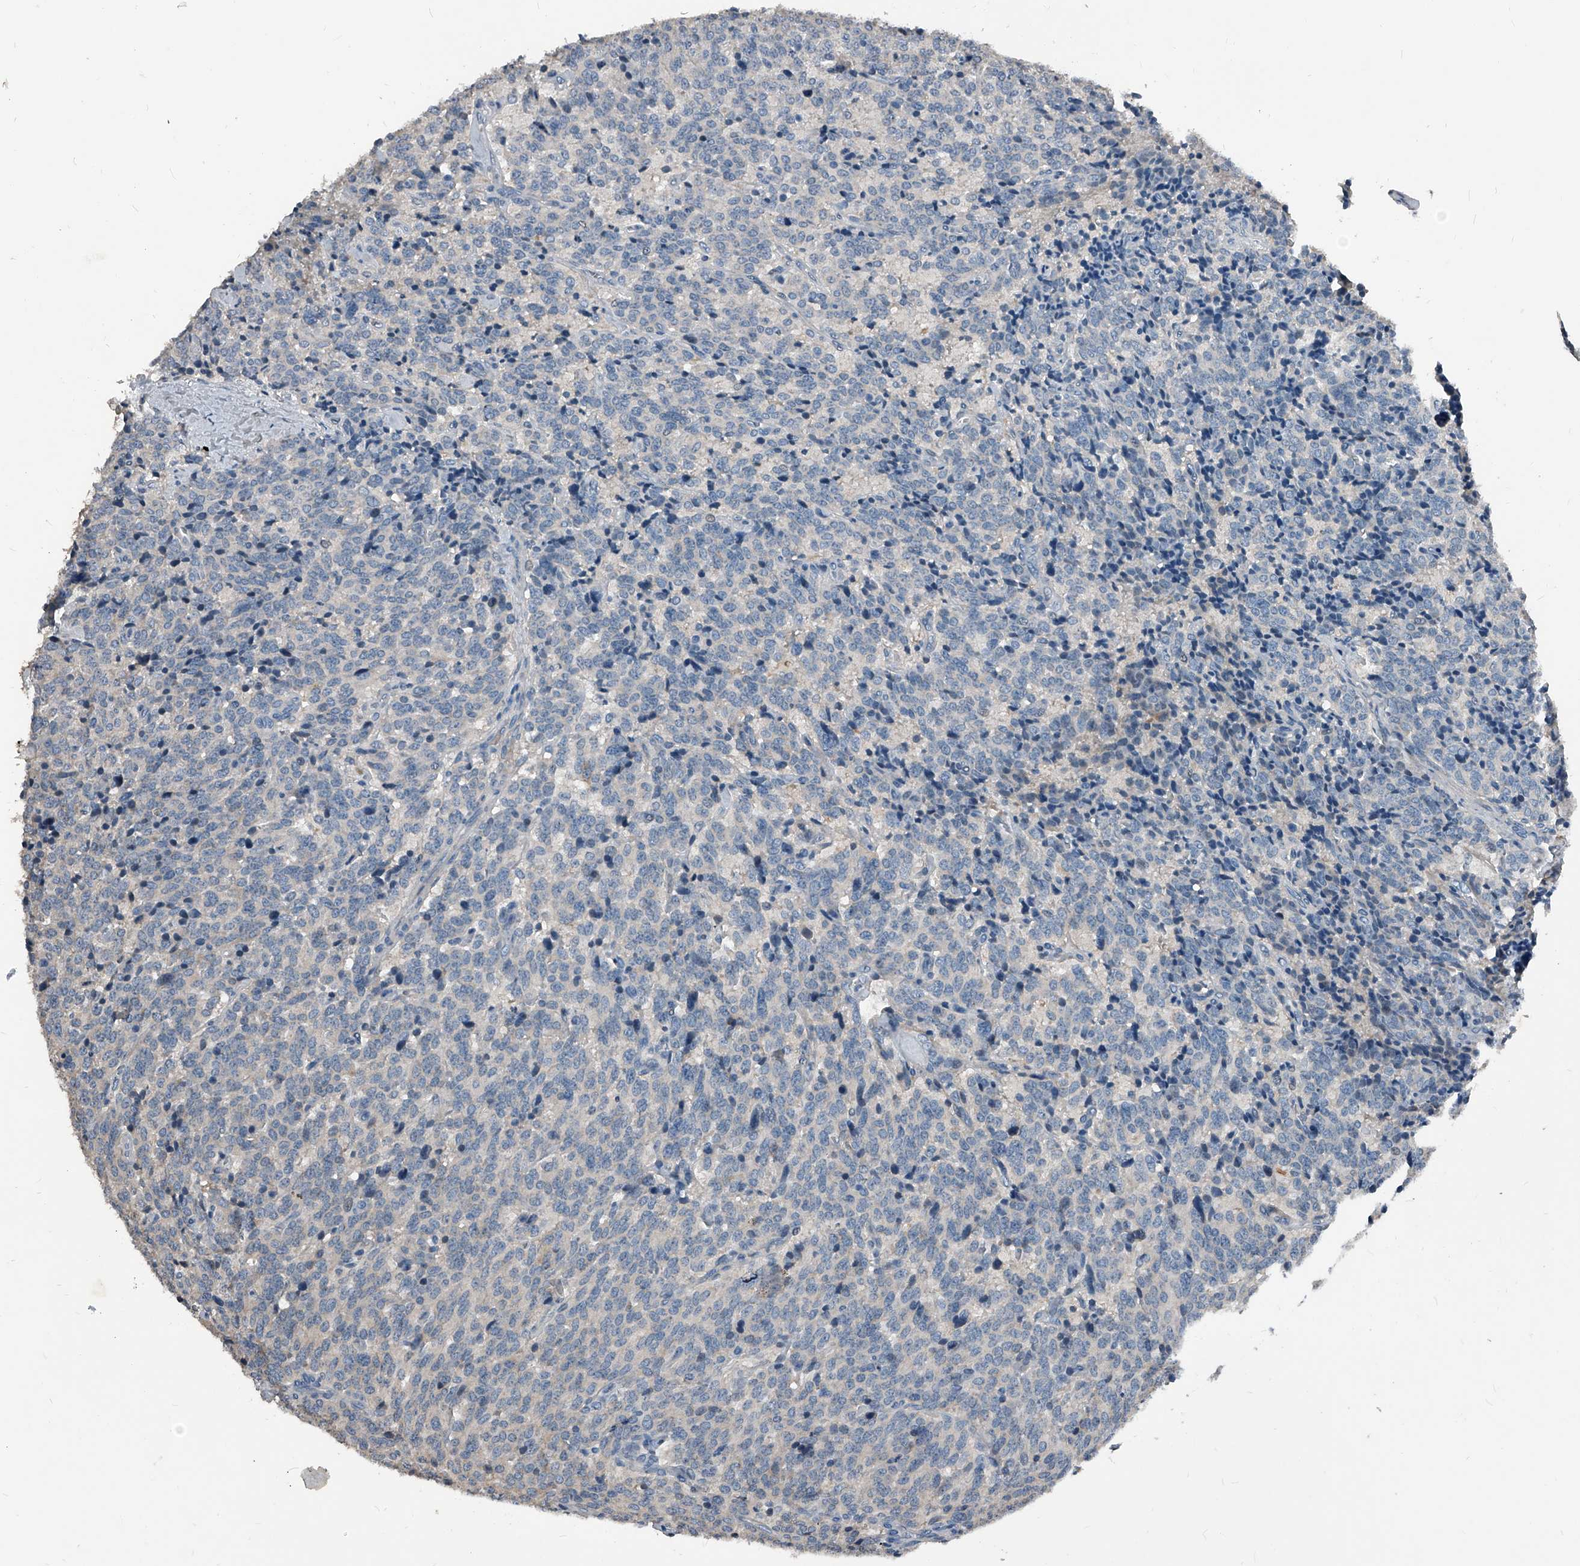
{"staining": {"intensity": "negative", "quantity": "none", "location": "none"}, "tissue": "carcinoid", "cell_type": "Tumor cells", "image_type": "cancer", "snomed": [{"axis": "morphology", "description": "Carcinoid, malignant, NOS"}, {"axis": "topography", "description": "Lung"}], "caption": "There is no significant positivity in tumor cells of malignant carcinoid. (DAB (3,3'-diaminobenzidine) IHC with hematoxylin counter stain).", "gene": "PHACTR1", "patient": {"sex": "female", "age": 46}}